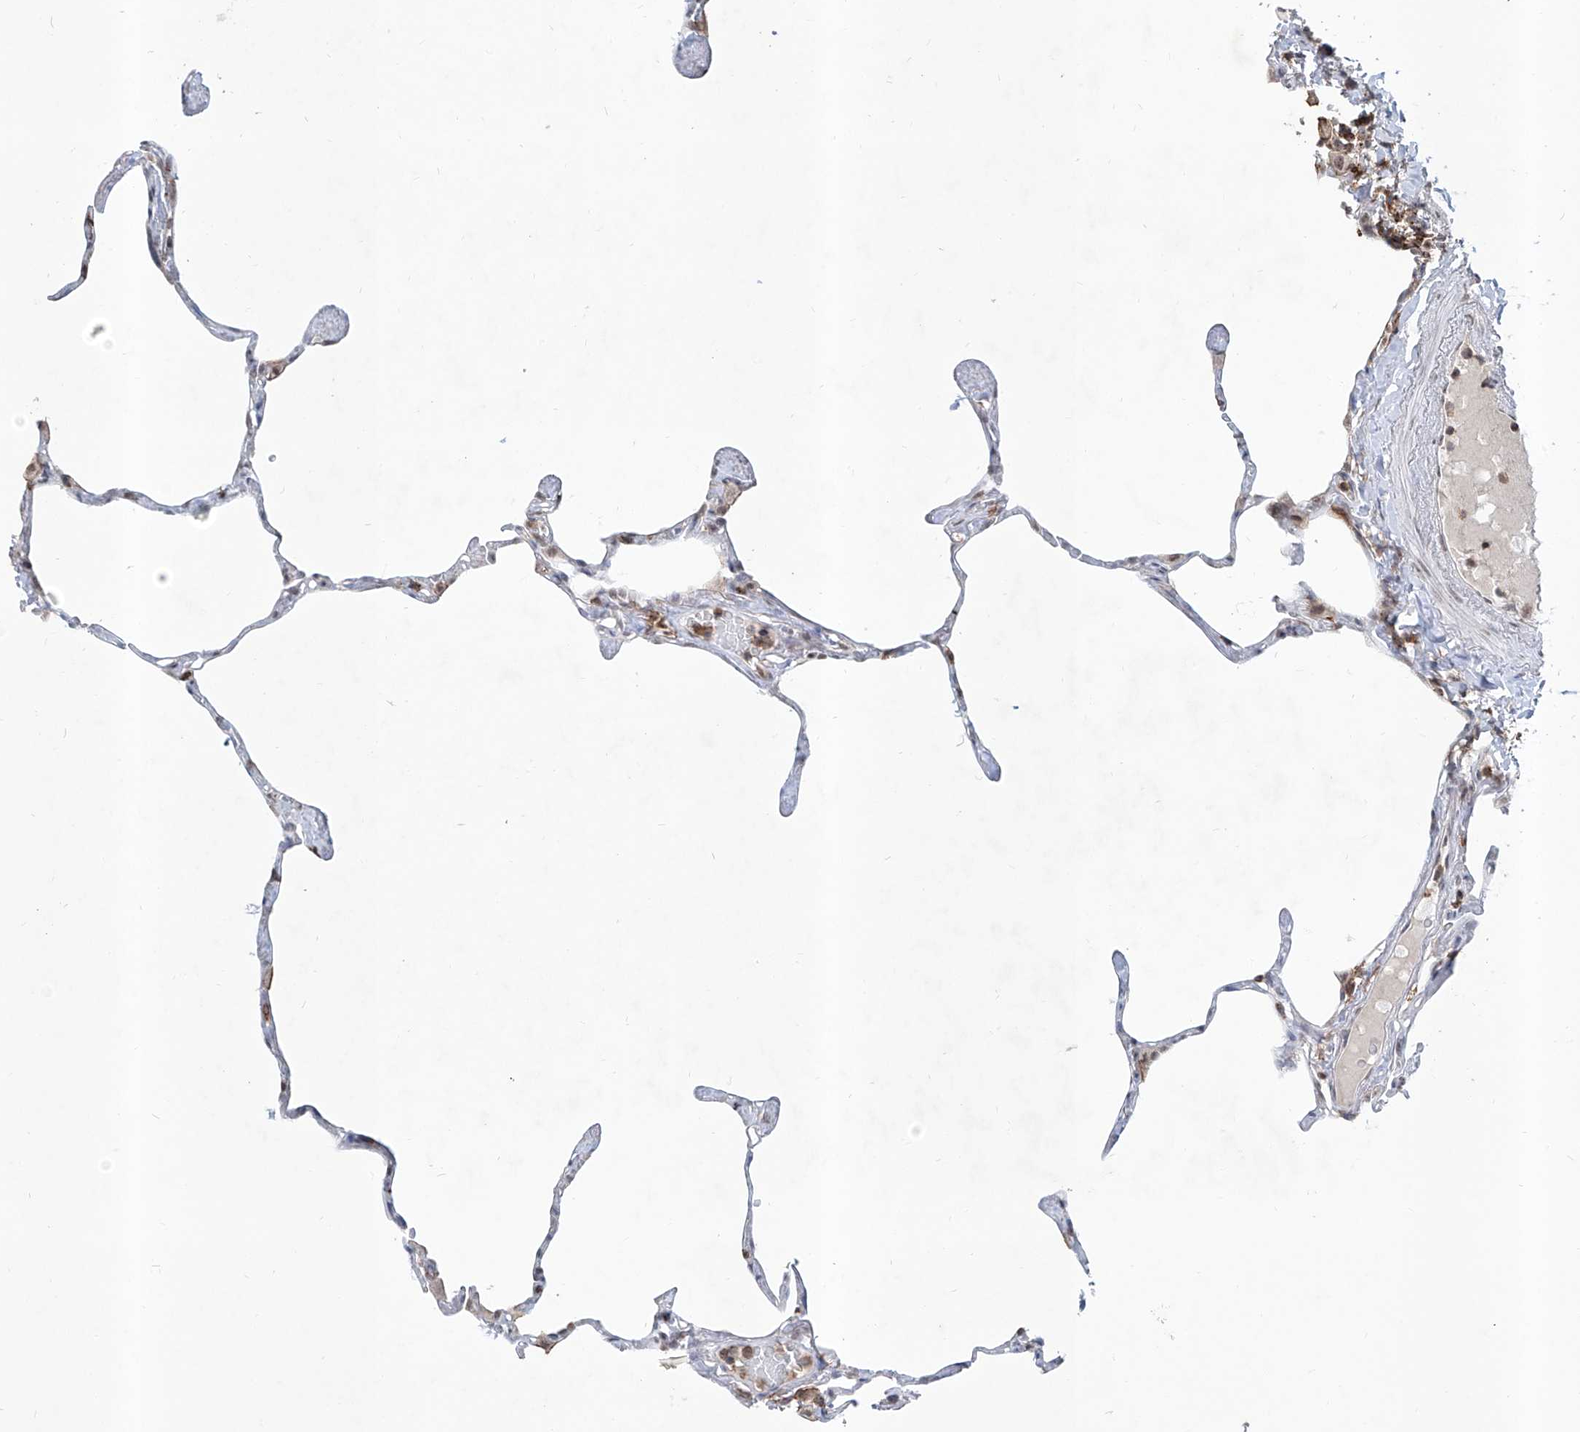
{"staining": {"intensity": "negative", "quantity": "none", "location": "none"}, "tissue": "lung", "cell_type": "Alveolar cells", "image_type": "normal", "snomed": [{"axis": "morphology", "description": "Normal tissue, NOS"}, {"axis": "topography", "description": "Lung"}], "caption": "This image is of unremarkable lung stained with IHC to label a protein in brown with the nuclei are counter-stained blue. There is no positivity in alveolar cells. The staining is performed using DAB (3,3'-diaminobenzidine) brown chromogen with nuclei counter-stained in using hematoxylin.", "gene": "ZBTB48", "patient": {"sex": "male", "age": 65}}